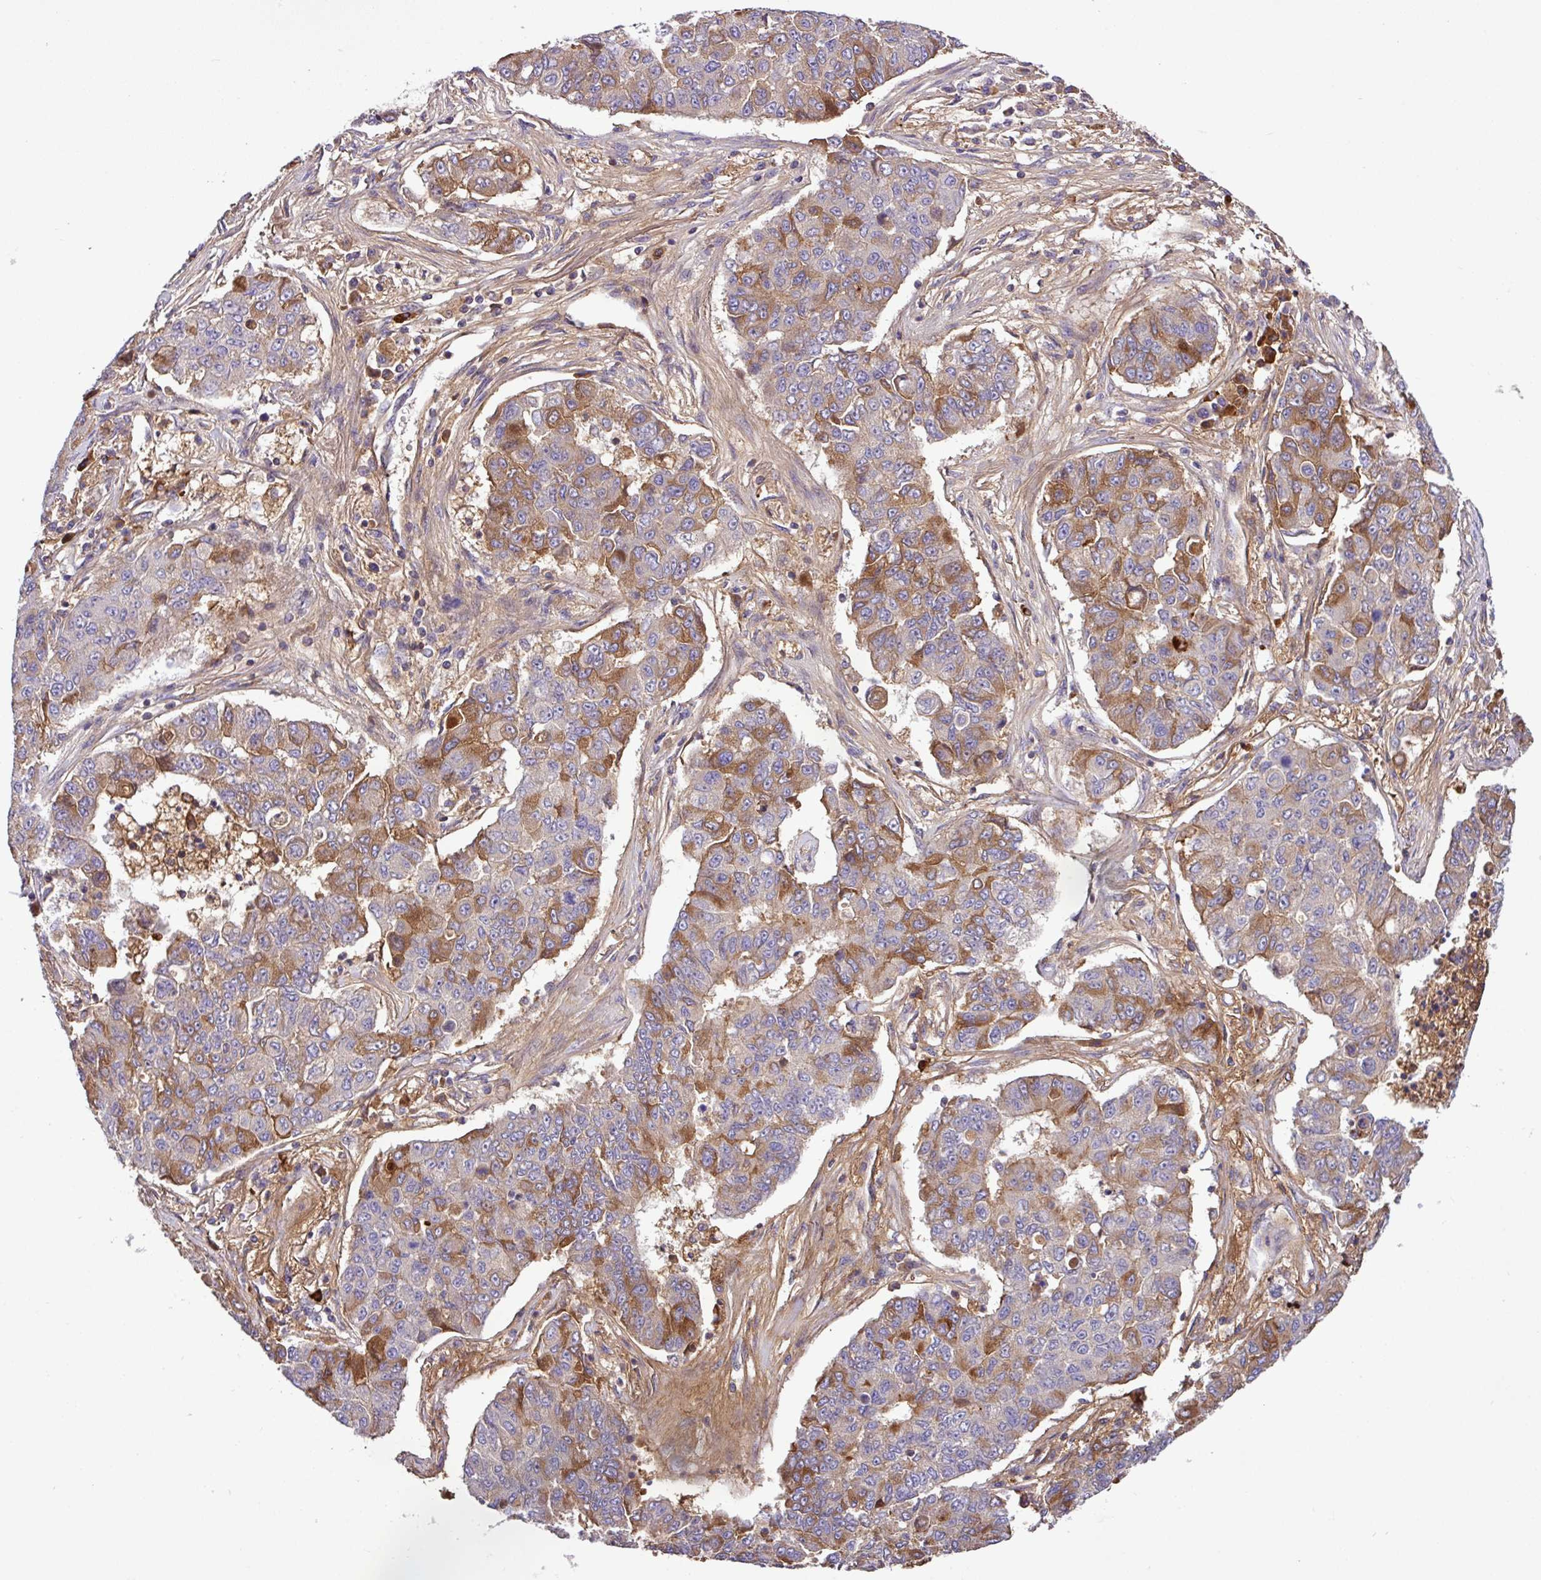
{"staining": {"intensity": "strong", "quantity": "<25%", "location": "cytoplasmic/membranous"}, "tissue": "lung cancer", "cell_type": "Tumor cells", "image_type": "cancer", "snomed": [{"axis": "morphology", "description": "Squamous cell carcinoma, NOS"}, {"axis": "topography", "description": "Lung"}], "caption": "Protein expression analysis of lung cancer (squamous cell carcinoma) exhibits strong cytoplasmic/membranous positivity in about <25% of tumor cells. The staining was performed using DAB (3,3'-diaminobenzidine), with brown indicating positive protein expression. Nuclei are stained blue with hematoxylin.", "gene": "ZNF266", "patient": {"sex": "male", "age": 74}}